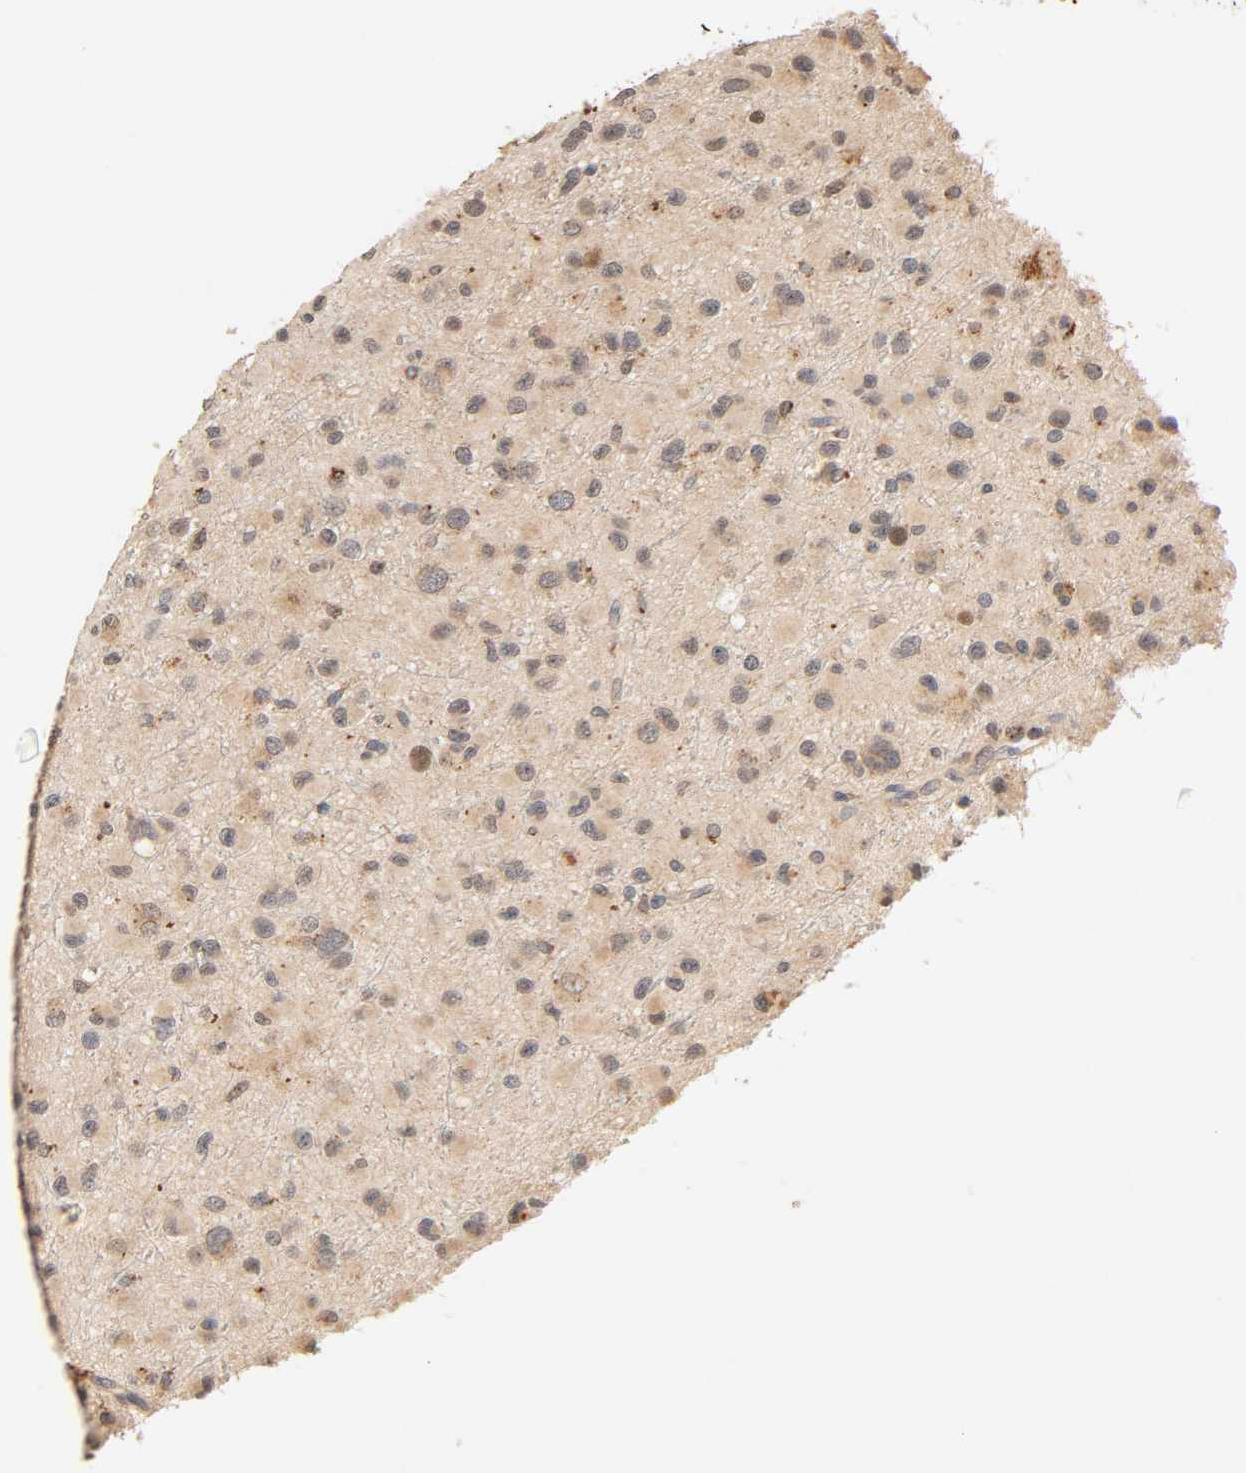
{"staining": {"intensity": "moderate", "quantity": ">75%", "location": "cytoplasmic/membranous"}, "tissue": "glioma", "cell_type": "Tumor cells", "image_type": "cancer", "snomed": [{"axis": "morphology", "description": "Glioma, malignant, Low grade"}, {"axis": "topography", "description": "Brain"}], "caption": "IHC staining of malignant low-grade glioma, which reveals medium levels of moderate cytoplasmic/membranous staining in approximately >75% of tumor cells indicating moderate cytoplasmic/membranous protein staining. The staining was performed using DAB (3,3'-diaminobenzidine) (brown) for protein detection and nuclei were counterstained in hematoxylin (blue).", "gene": "MAPK6", "patient": {"sex": "male", "age": 42}}